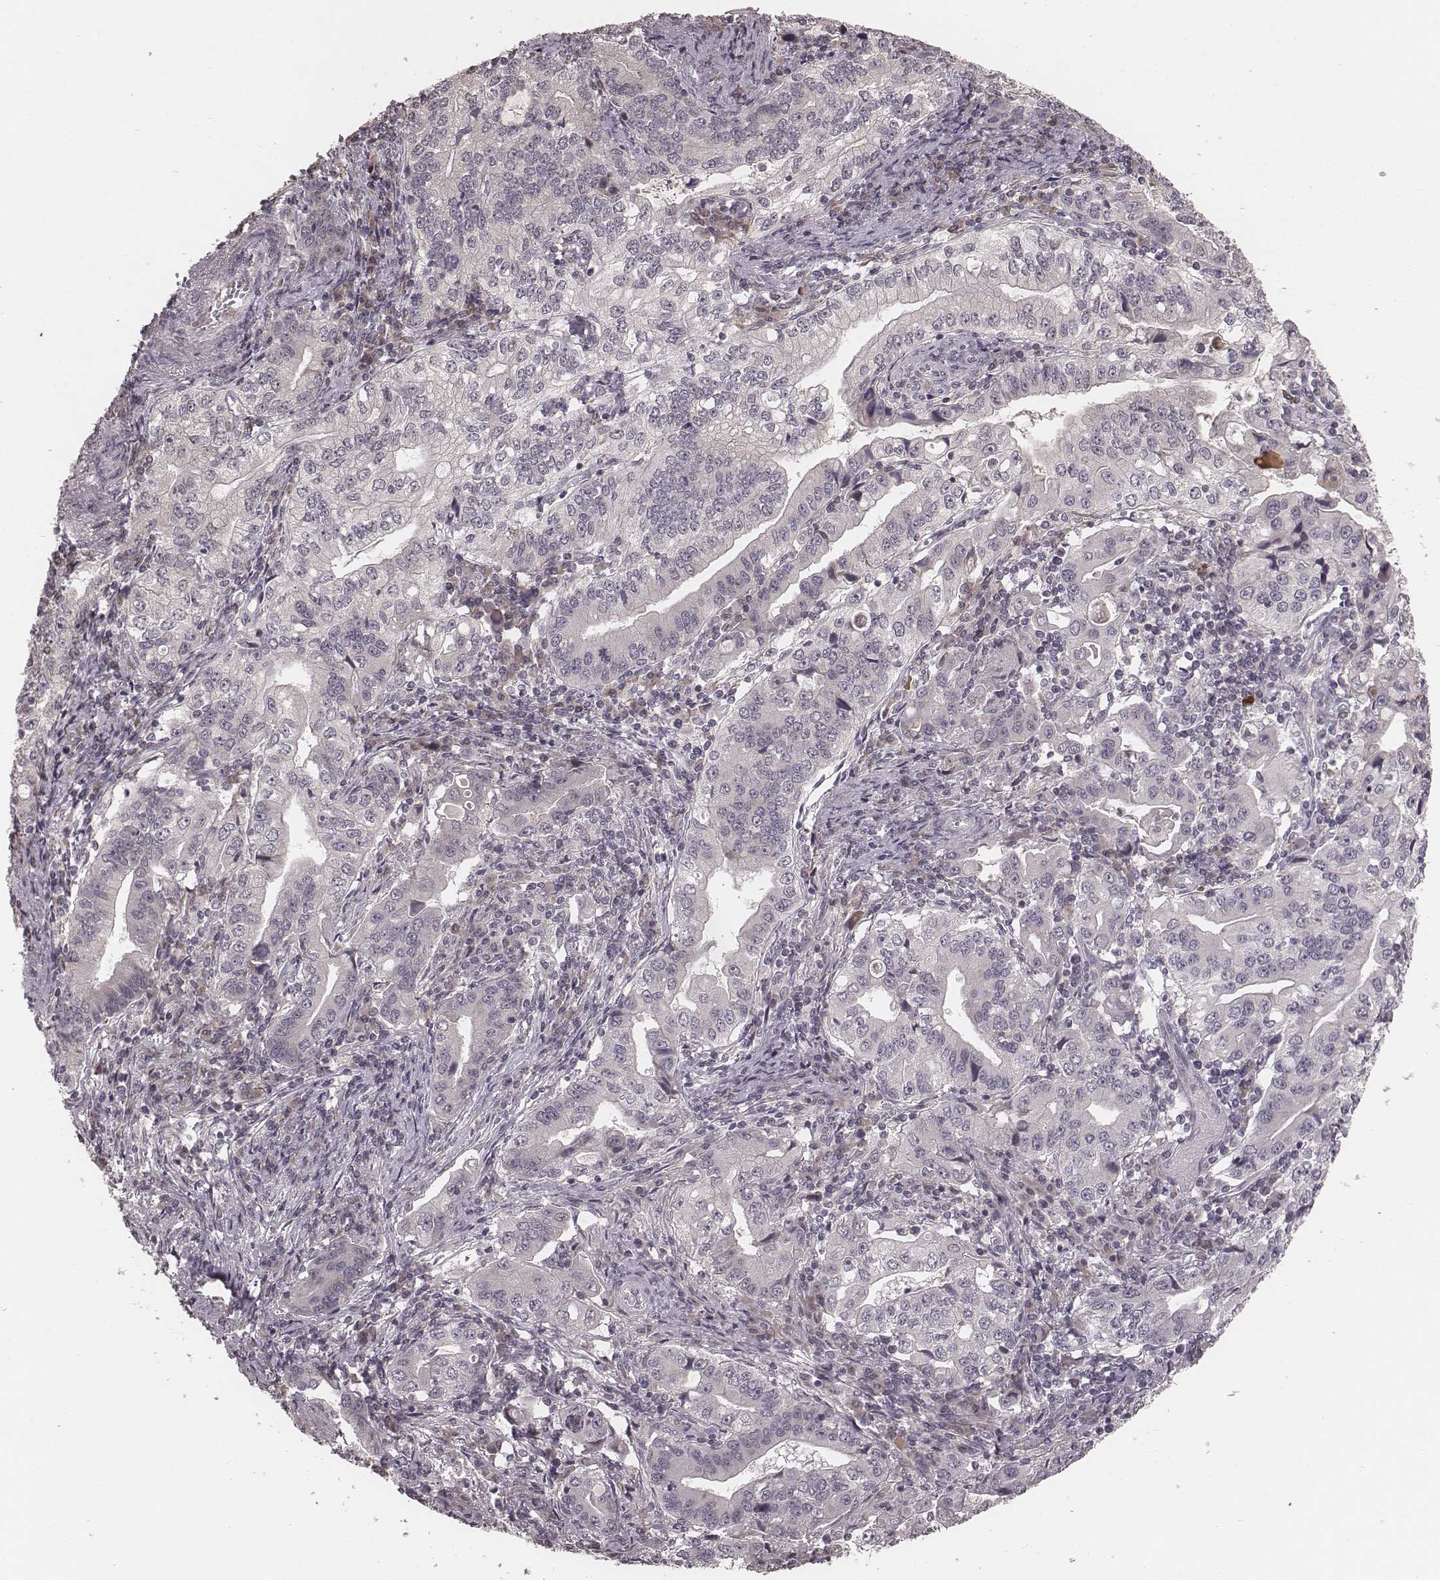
{"staining": {"intensity": "negative", "quantity": "none", "location": "none"}, "tissue": "stomach cancer", "cell_type": "Tumor cells", "image_type": "cancer", "snomed": [{"axis": "morphology", "description": "Adenocarcinoma, NOS"}, {"axis": "topography", "description": "Stomach, lower"}], "caption": "High power microscopy micrograph of an immunohistochemistry (IHC) photomicrograph of stomach cancer, revealing no significant positivity in tumor cells.", "gene": "IL5", "patient": {"sex": "female", "age": 72}}